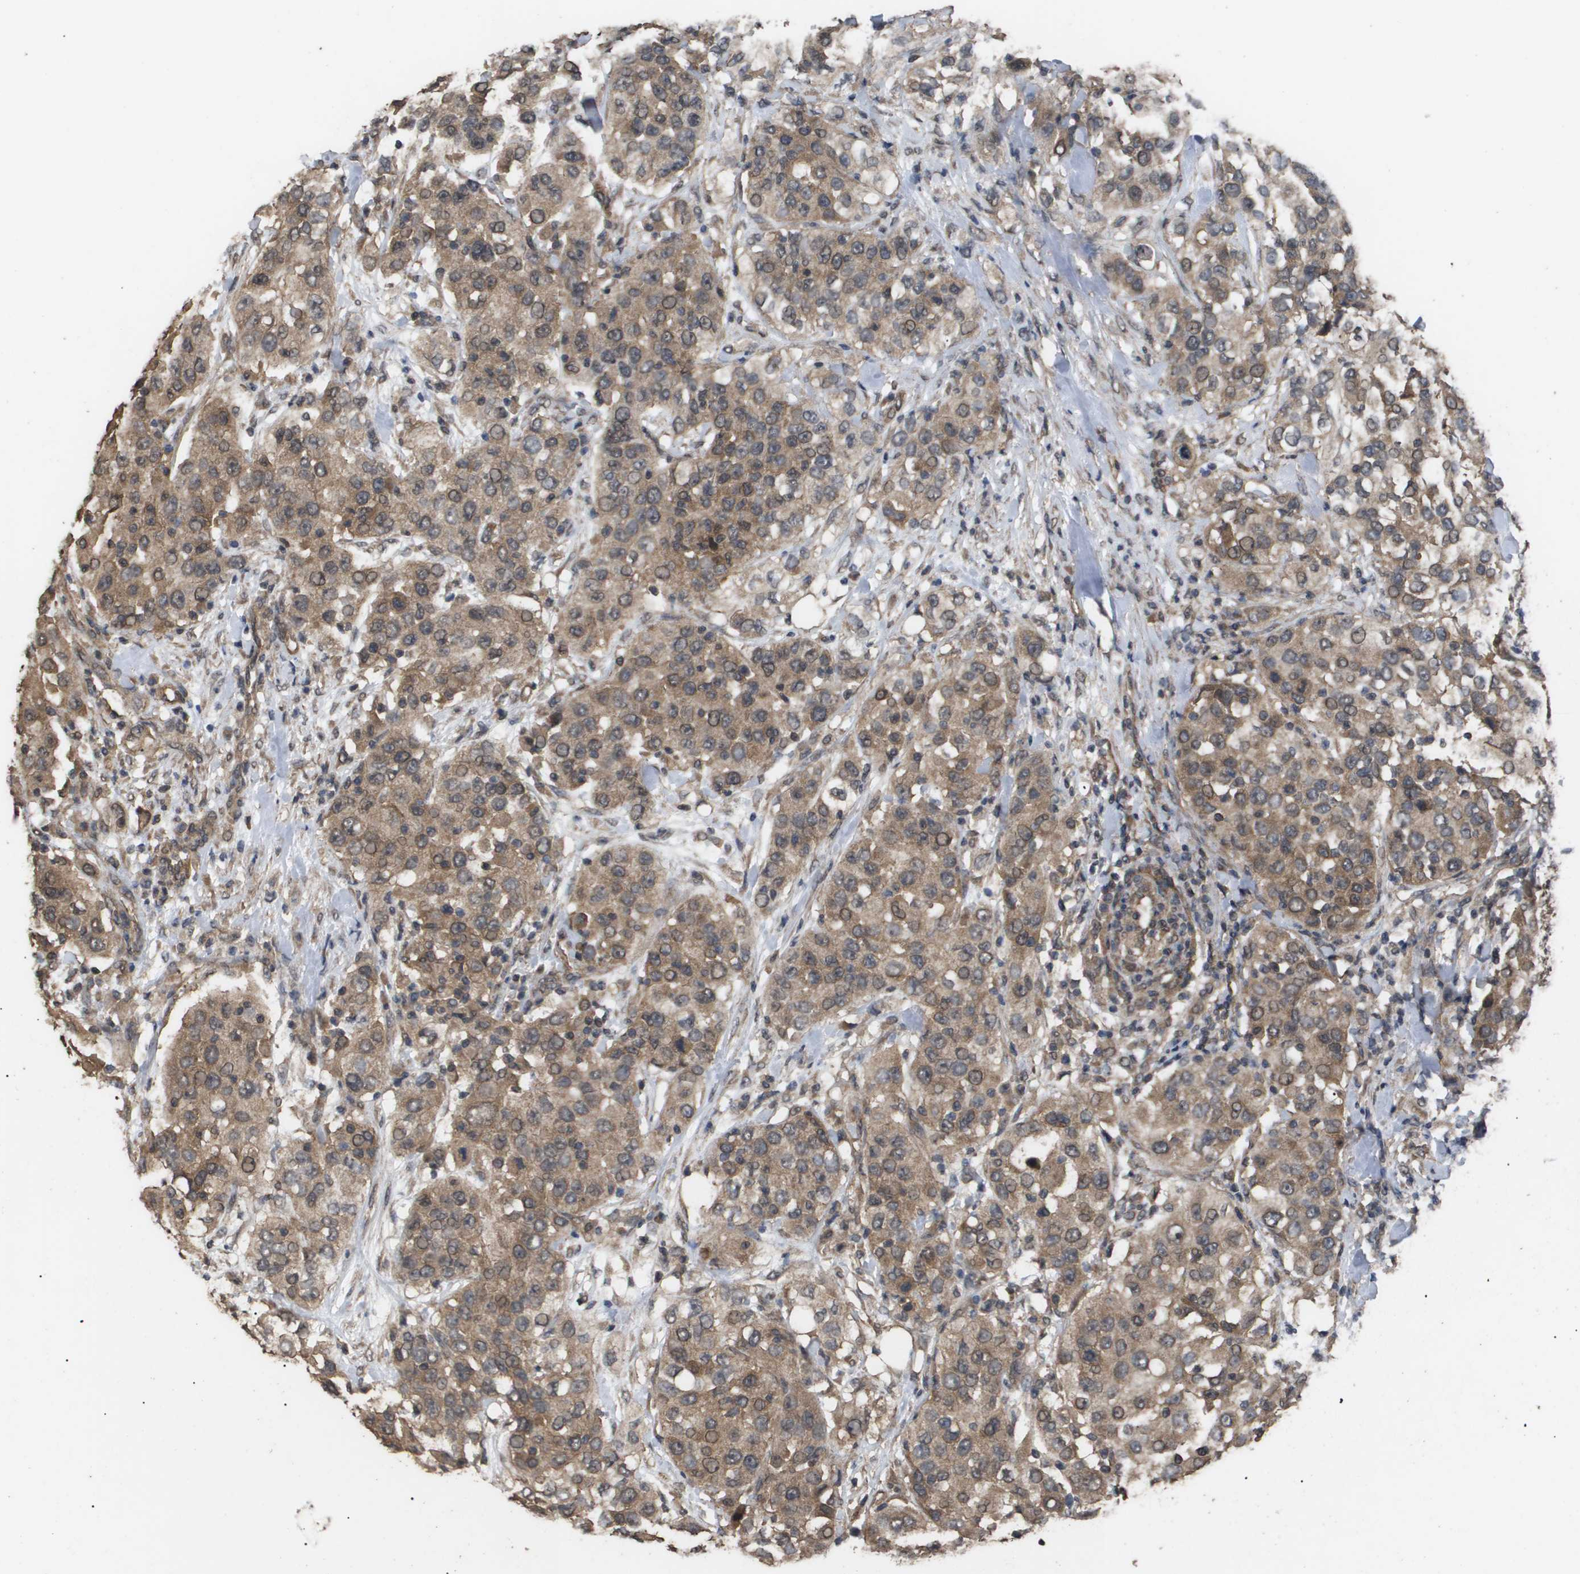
{"staining": {"intensity": "moderate", "quantity": ">75%", "location": "cytoplasmic/membranous"}, "tissue": "urothelial cancer", "cell_type": "Tumor cells", "image_type": "cancer", "snomed": [{"axis": "morphology", "description": "Urothelial carcinoma, High grade"}, {"axis": "topography", "description": "Urinary bladder"}], "caption": "Immunohistochemical staining of human urothelial carcinoma (high-grade) reveals moderate cytoplasmic/membranous protein expression in approximately >75% of tumor cells.", "gene": "CUL5", "patient": {"sex": "female", "age": 80}}